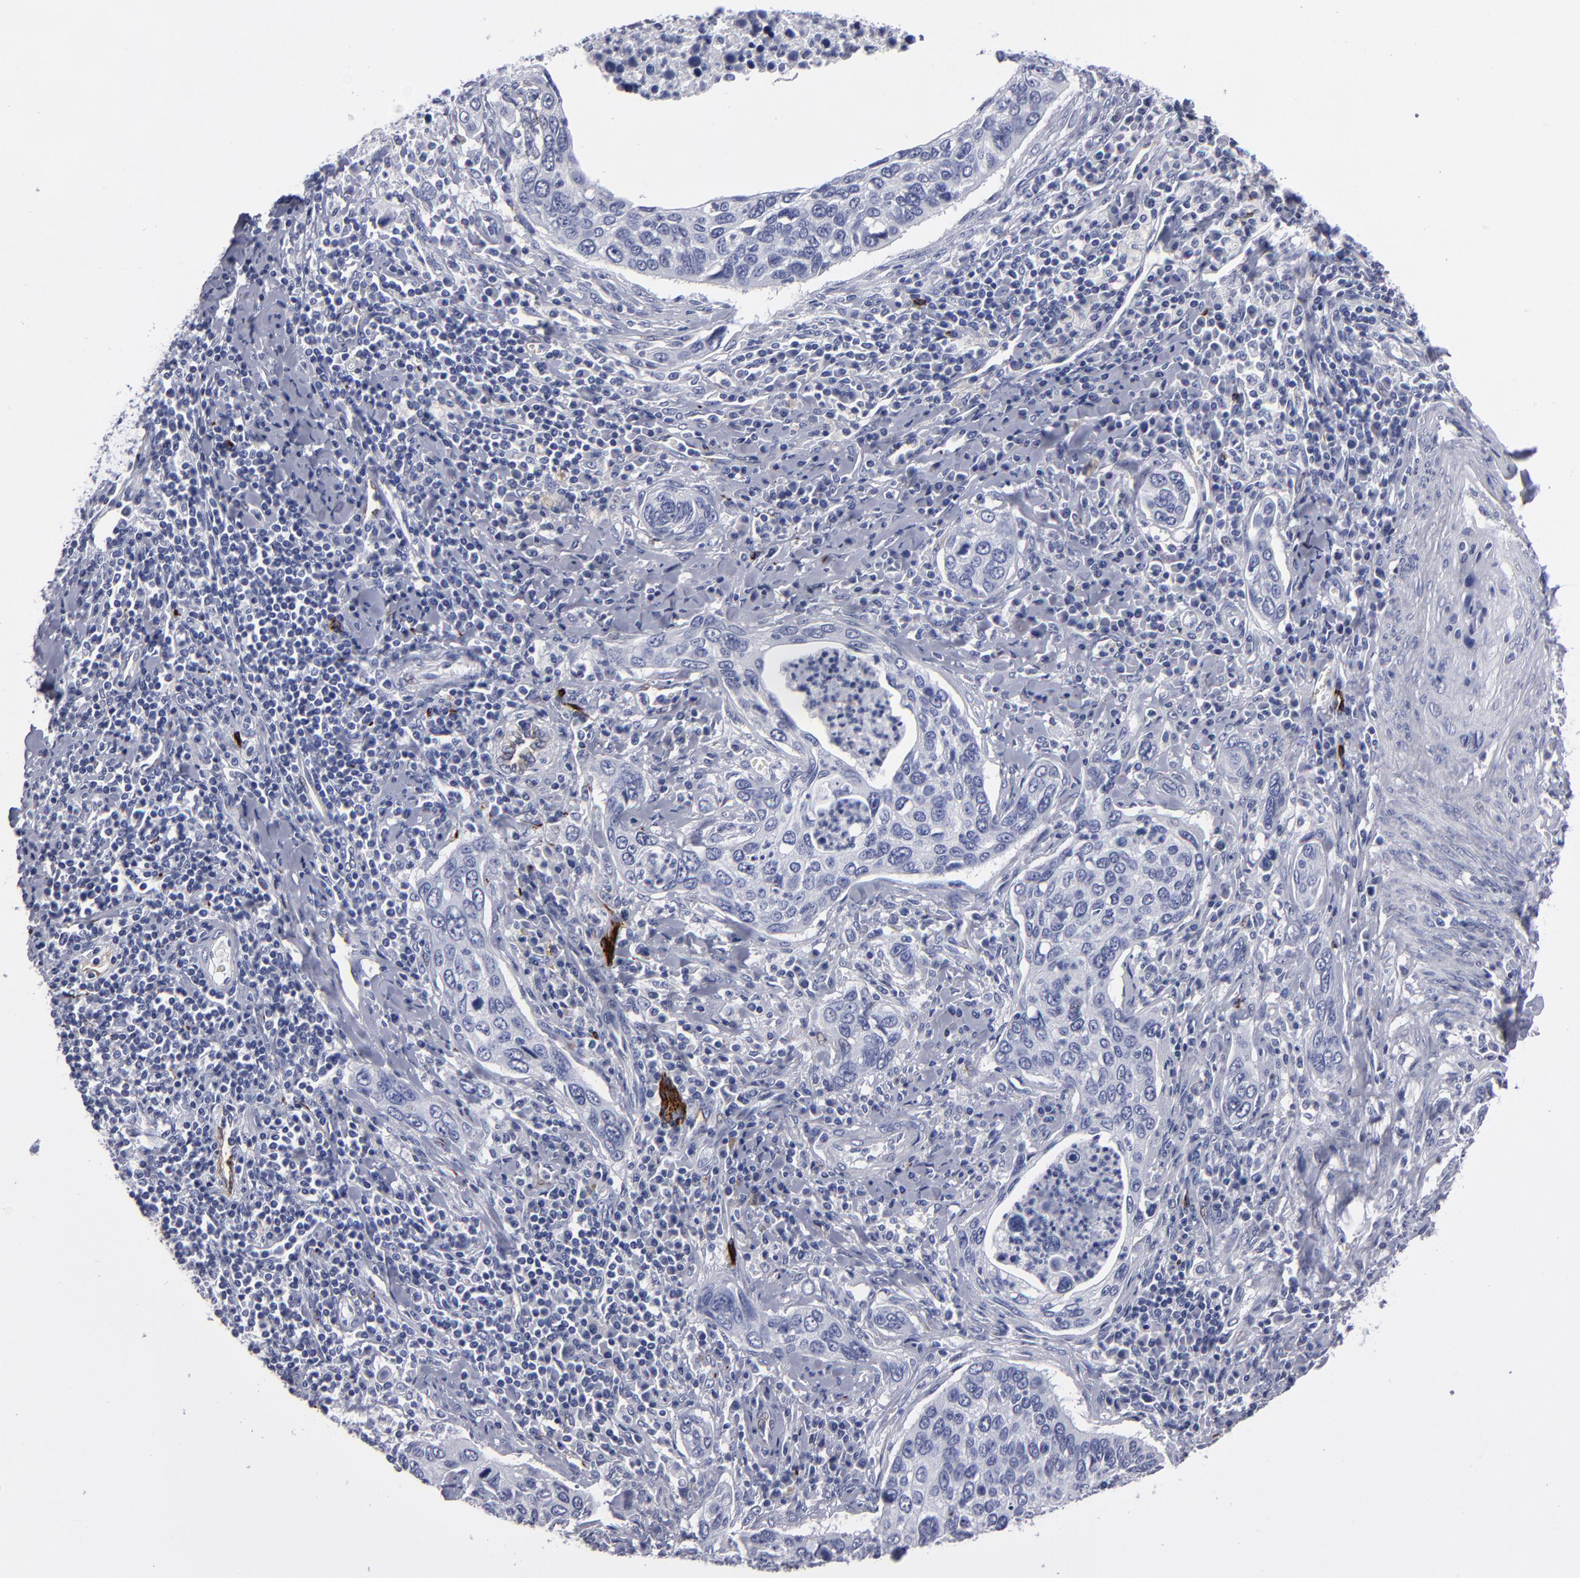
{"staining": {"intensity": "negative", "quantity": "none", "location": "none"}, "tissue": "cervical cancer", "cell_type": "Tumor cells", "image_type": "cancer", "snomed": [{"axis": "morphology", "description": "Squamous cell carcinoma, NOS"}, {"axis": "topography", "description": "Cervix"}], "caption": "The immunohistochemistry (IHC) histopathology image has no significant expression in tumor cells of cervical squamous cell carcinoma tissue.", "gene": "CADM3", "patient": {"sex": "female", "age": 53}}